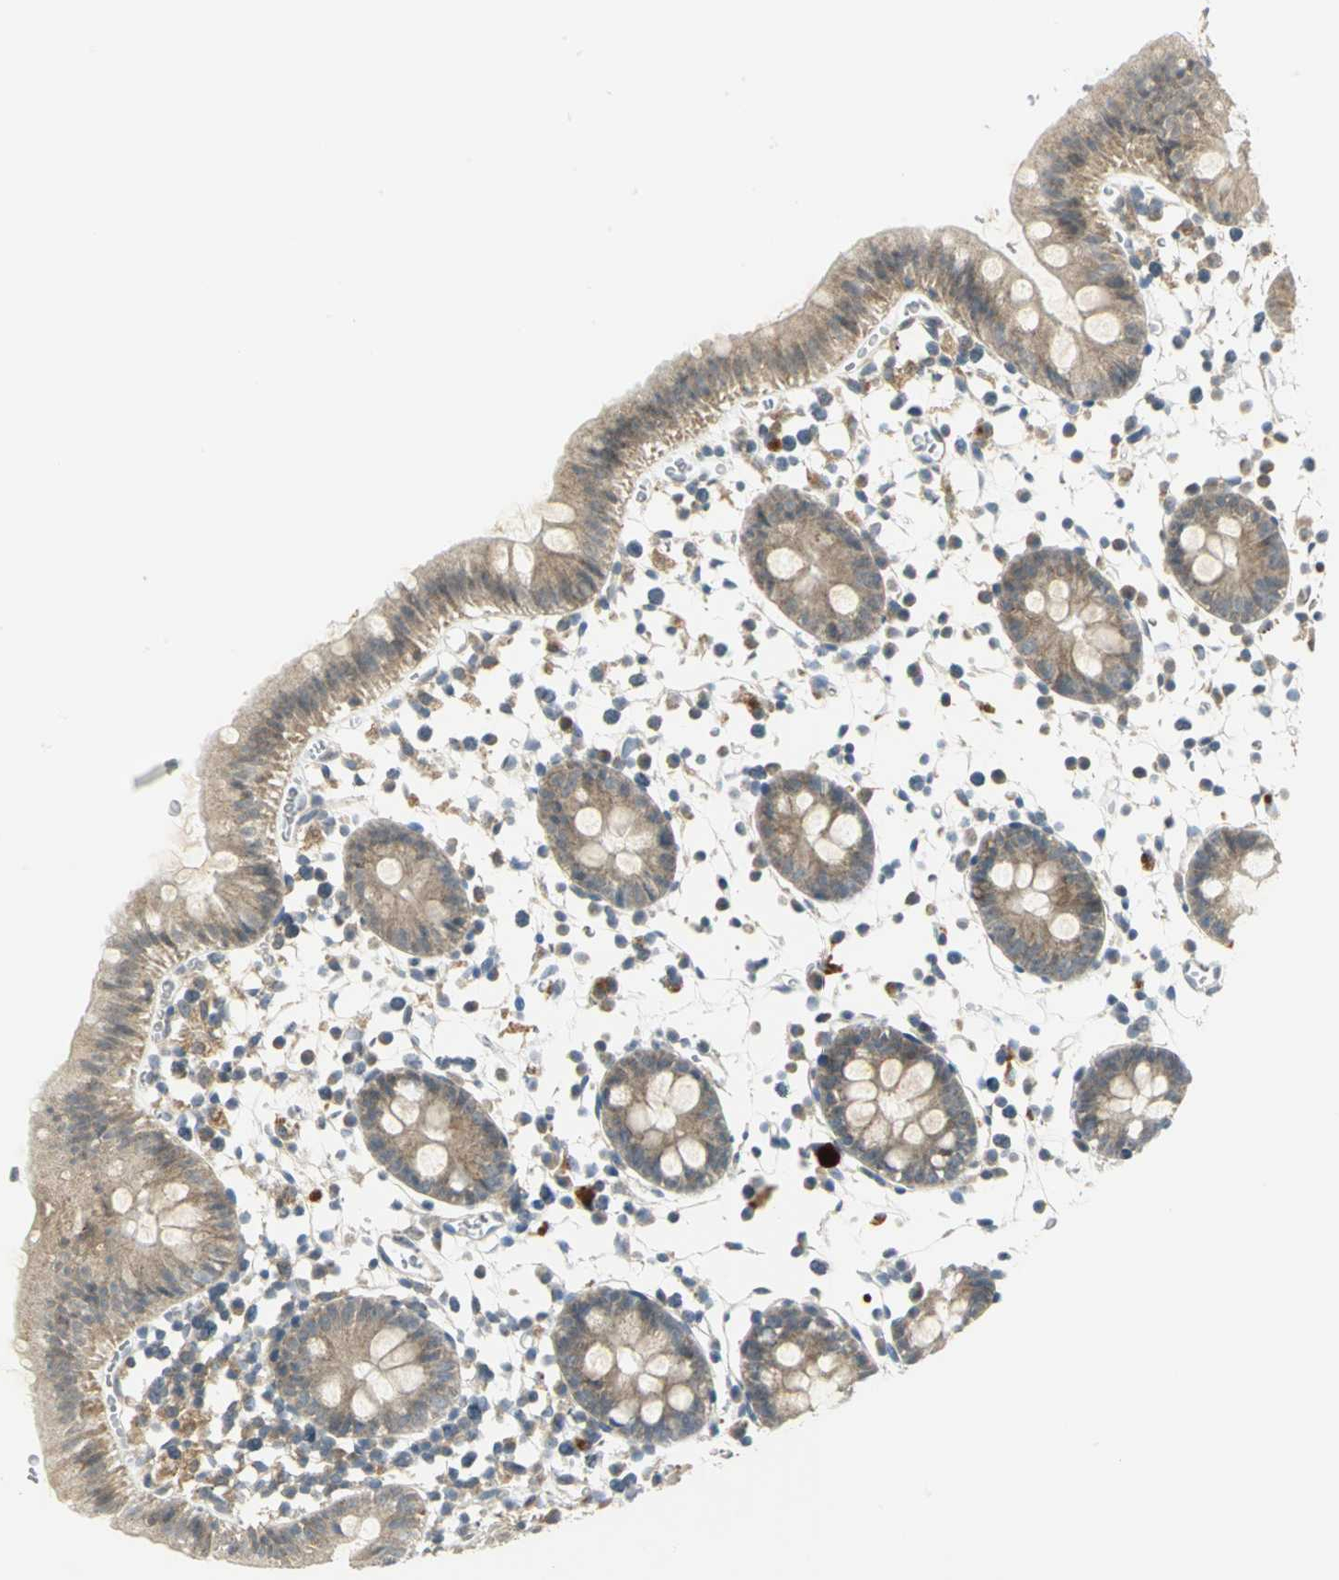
{"staining": {"intensity": "negative", "quantity": "none", "location": "none"}, "tissue": "colon", "cell_type": "Endothelial cells", "image_type": "normal", "snomed": [{"axis": "morphology", "description": "Normal tissue, NOS"}, {"axis": "topography", "description": "Colon"}], "caption": "A high-resolution histopathology image shows IHC staining of benign colon, which shows no significant positivity in endothelial cells. Brightfield microscopy of immunohistochemistry (IHC) stained with DAB (3,3'-diaminobenzidine) (brown) and hematoxylin (blue), captured at high magnification.", "gene": "MAPK8IP3", "patient": {"sex": "male", "age": 14}}